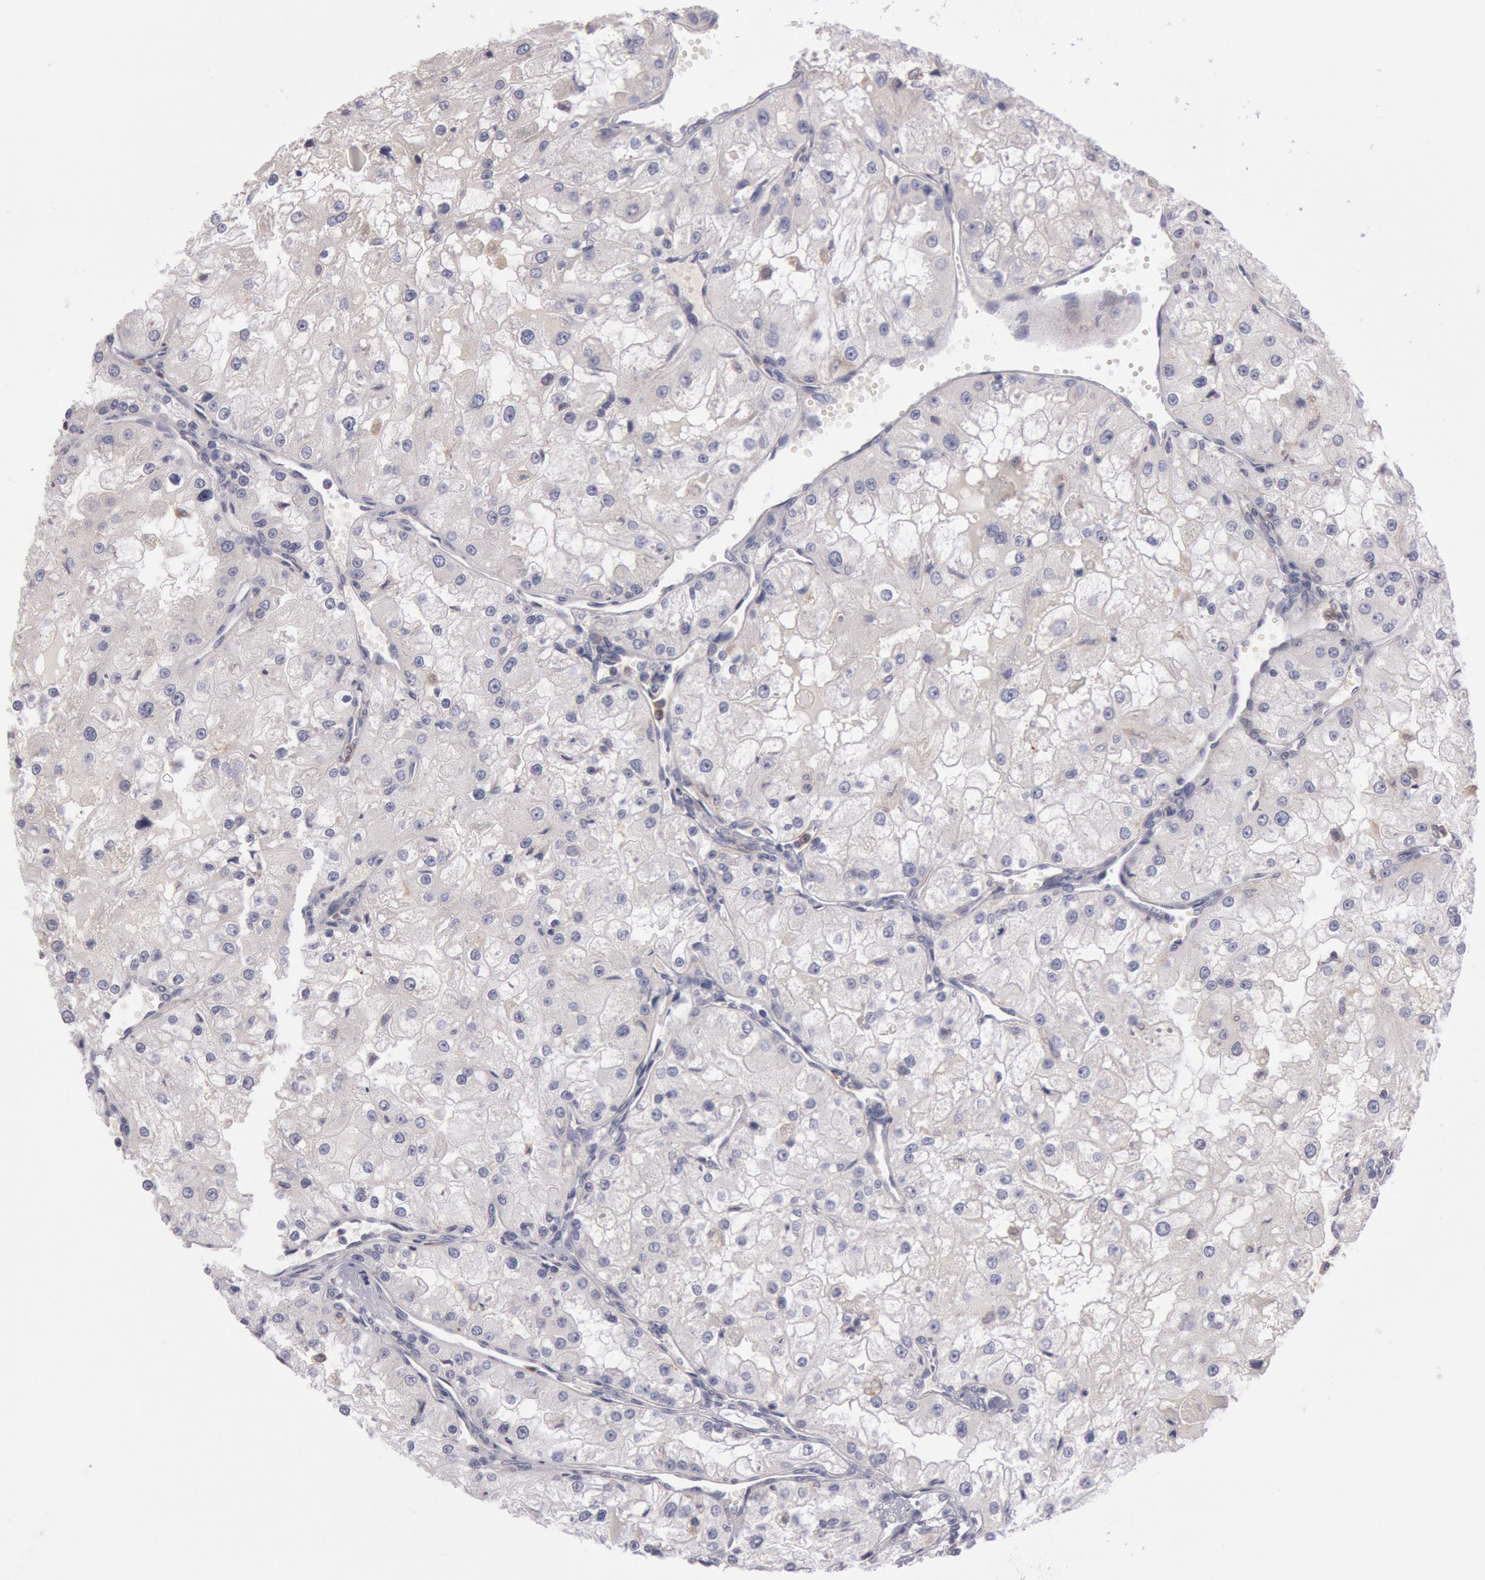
{"staining": {"intensity": "negative", "quantity": "none", "location": "none"}, "tissue": "renal cancer", "cell_type": "Tumor cells", "image_type": "cancer", "snomed": [{"axis": "morphology", "description": "Adenocarcinoma, NOS"}, {"axis": "topography", "description": "Kidney"}], "caption": "Immunohistochemistry image of renal cancer stained for a protein (brown), which reveals no expression in tumor cells. The staining was performed using DAB (3,3'-diaminobenzidine) to visualize the protein expression in brown, while the nuclei were stained in blue with hematoxylin (Magnification: 20x).", "gene": "PIK3R1", "patient": {"sex": "female", "age": 74}}